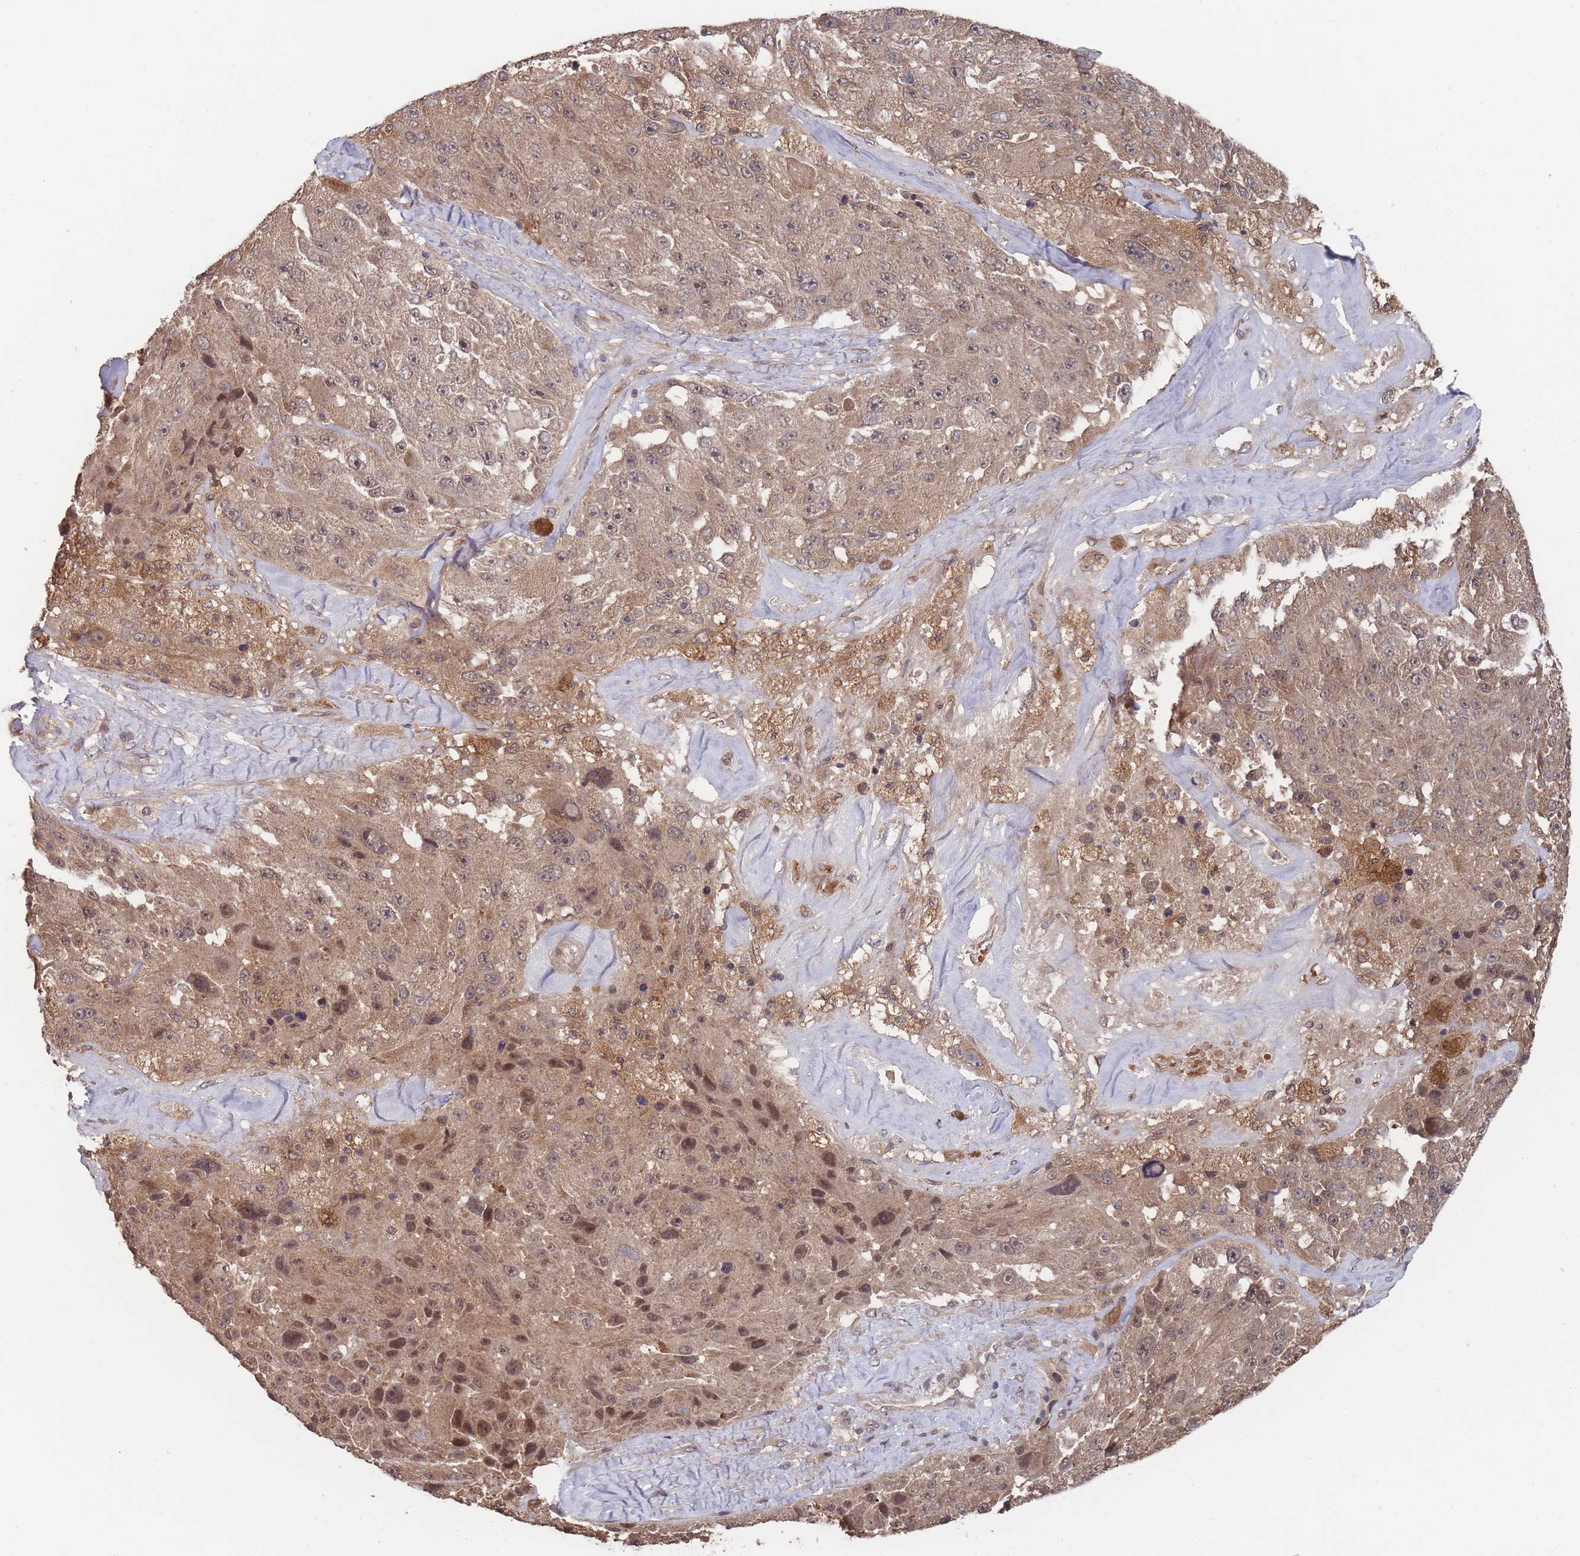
{"staining": {"intensity": "moderate", "quantity": ">75%", "location": "cytoplasmic/membranous,nuclear"}, "tissue": "melanoma", "cell_type": "Tumor cells", "image_type": "cancer", "snomed": [{"axis": "morphology", "description": "Malignant melanoma, Metastatic site"}, {"axis": "topography", "description": "Lymph node"}], "caption": "The micrograph displays a brown stain indicating the presence of a protein in the cytoplasmic/membranous and nuclear of tumor cells in melanoma. (IHC, brightfield microscopy, high magnification).", "gene": "SF3B1", "patient": {"sex": "male", "age": 62}}